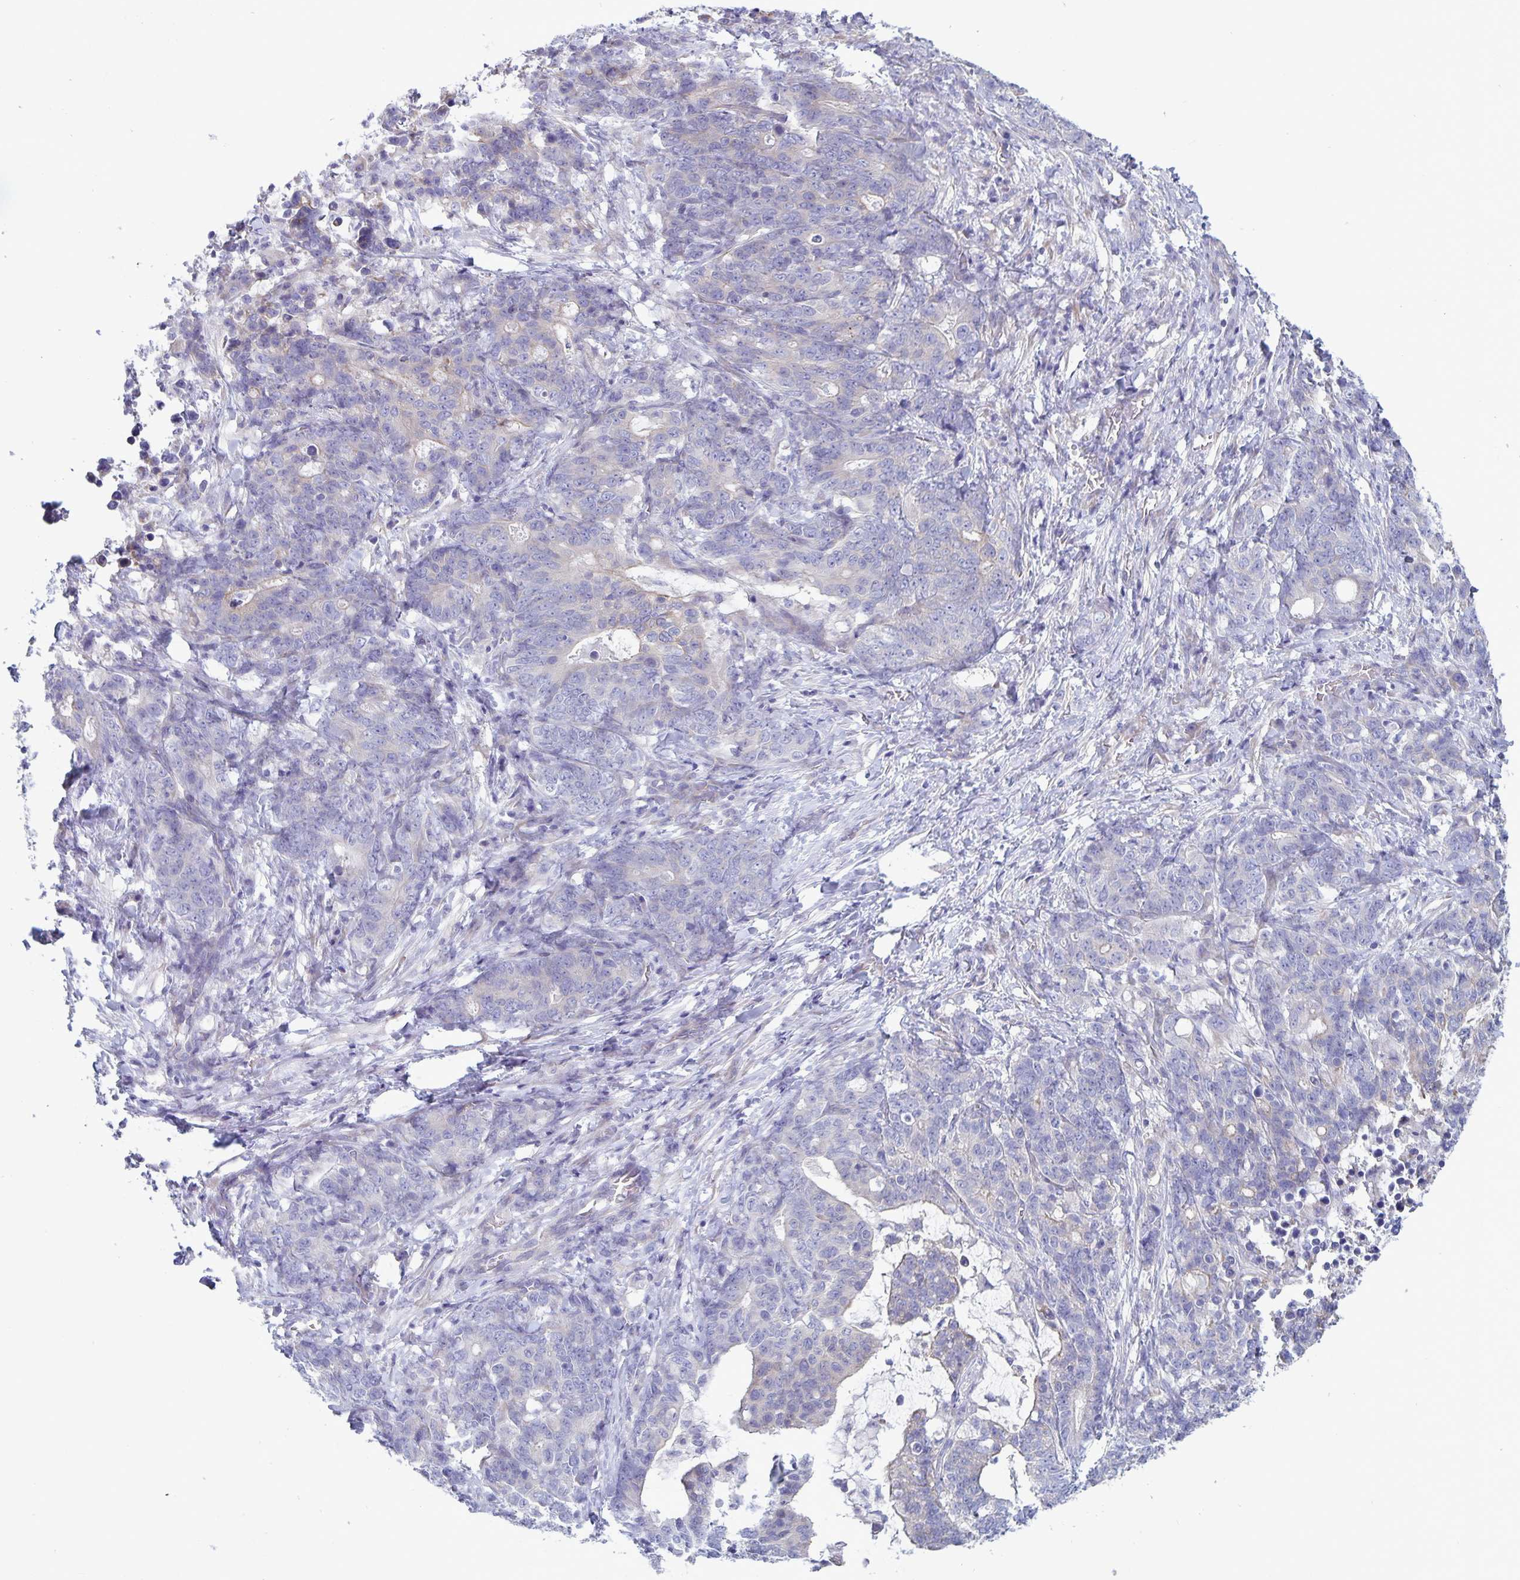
{"staining": {"intensity": "weak", "quantity": "<25%", "location": "cytoplasmic/membranous"}, "tissue": "stomach cancer", "cell_type": "Tumor cells", "image_type": "cancer", "snomed": [{"axis": "morphology", "description": "Normal tissue, NOS"}, {"axis": "morphology", "description": "Adenocarcinoma, NOS"}, {"axis": "topography", "description": "Stomach"}], "caption": "Tumor cells show no significant expression in stomach cancer (adenocarcinoma).", "gene": "PLCB3", "patient": {"sex": "female", "age": 64}}